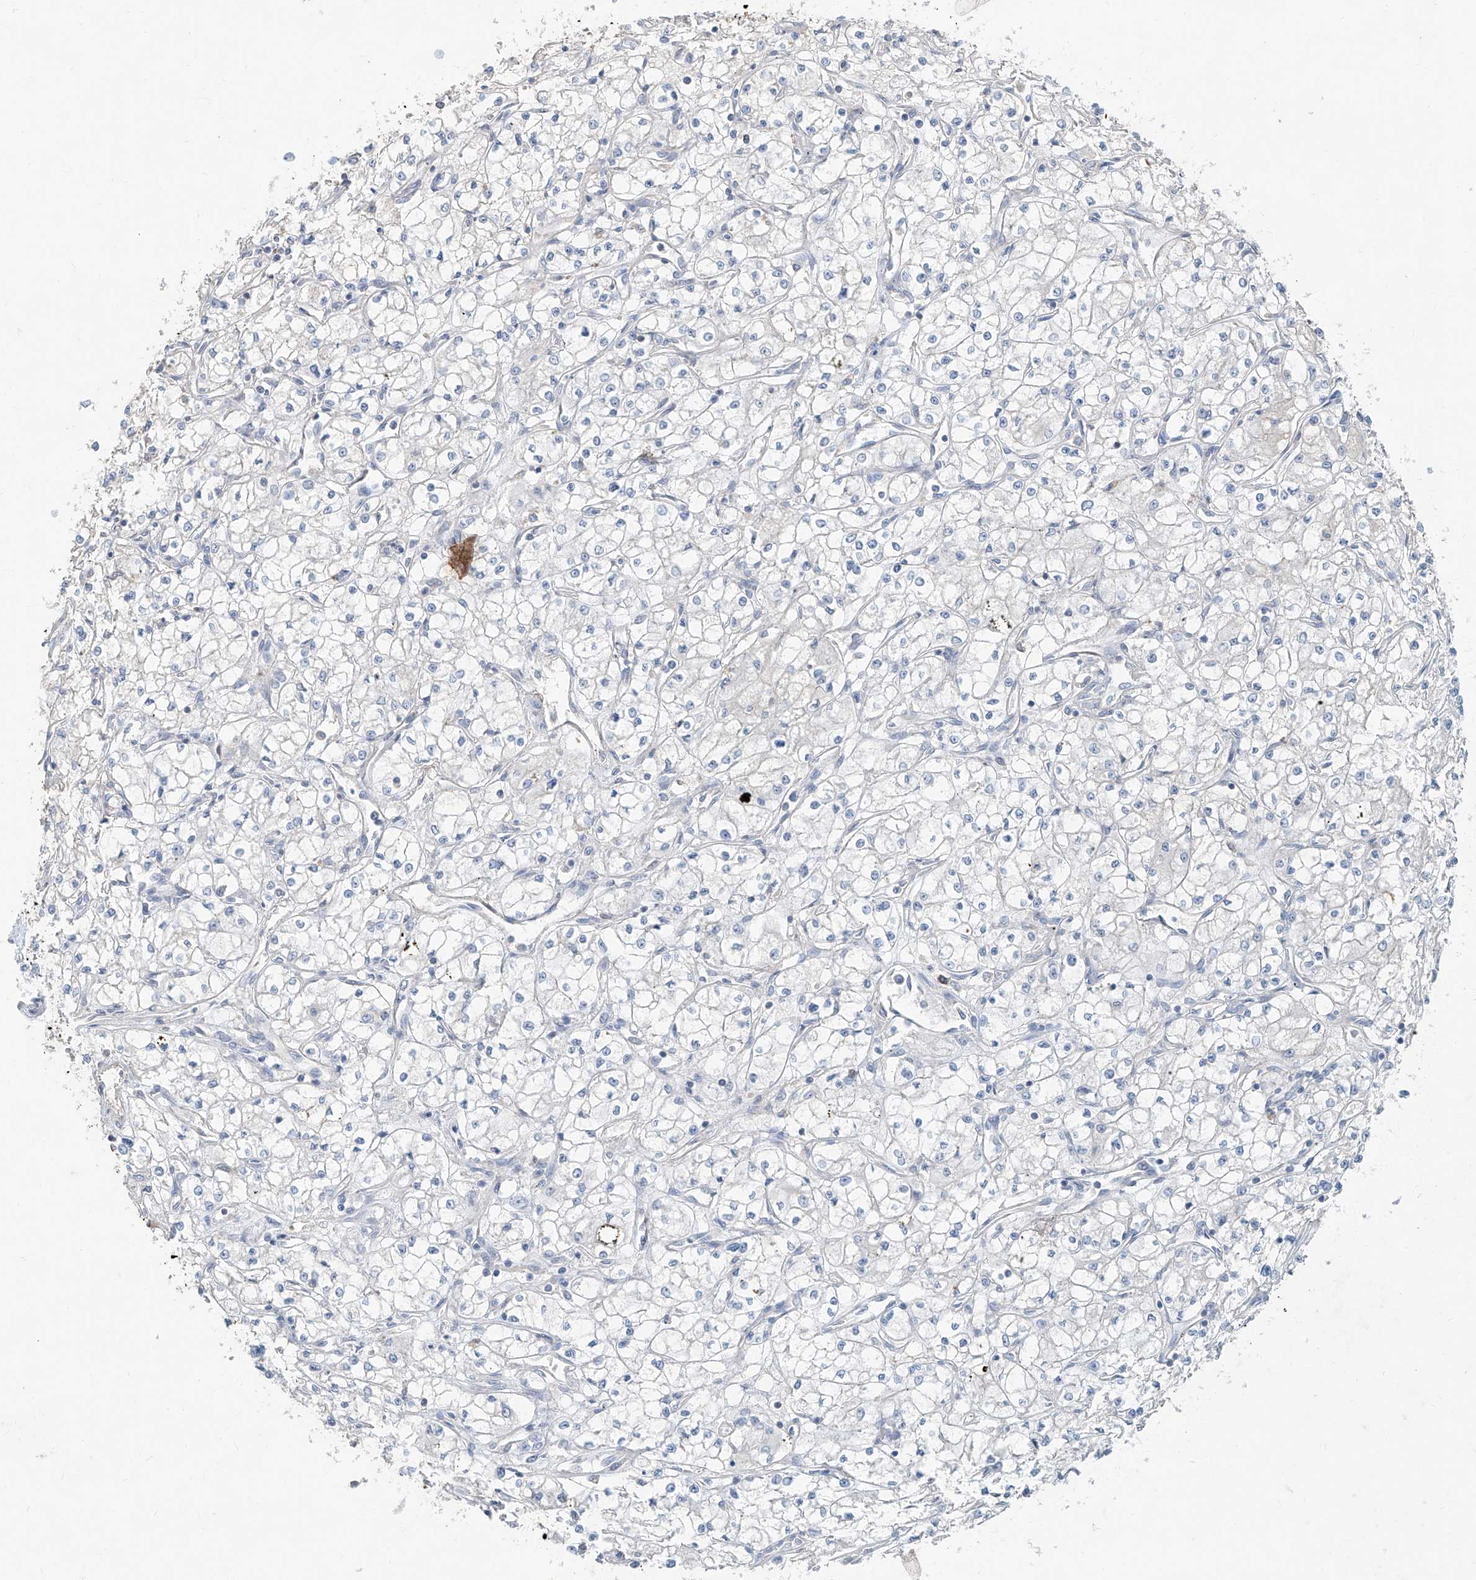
{"staining": {"intensity": "negative", "quantity": "none", "location": "none"}, "tissue": "renal cancer", "cell_type": "Tumor cells", "image_type": "cancer", "snomed": [{"axis": "morphology", "description": "Adenocarcinoma, NOS"}, {"axis": "topography", "description": "Kidney"}], "caption": "Immunohistochemistry of adenocarcinoma (renal) displays no expression in tumor cells.", "gene": "ANKRD34A", "patient": {"sex": "male", "age": 59}}